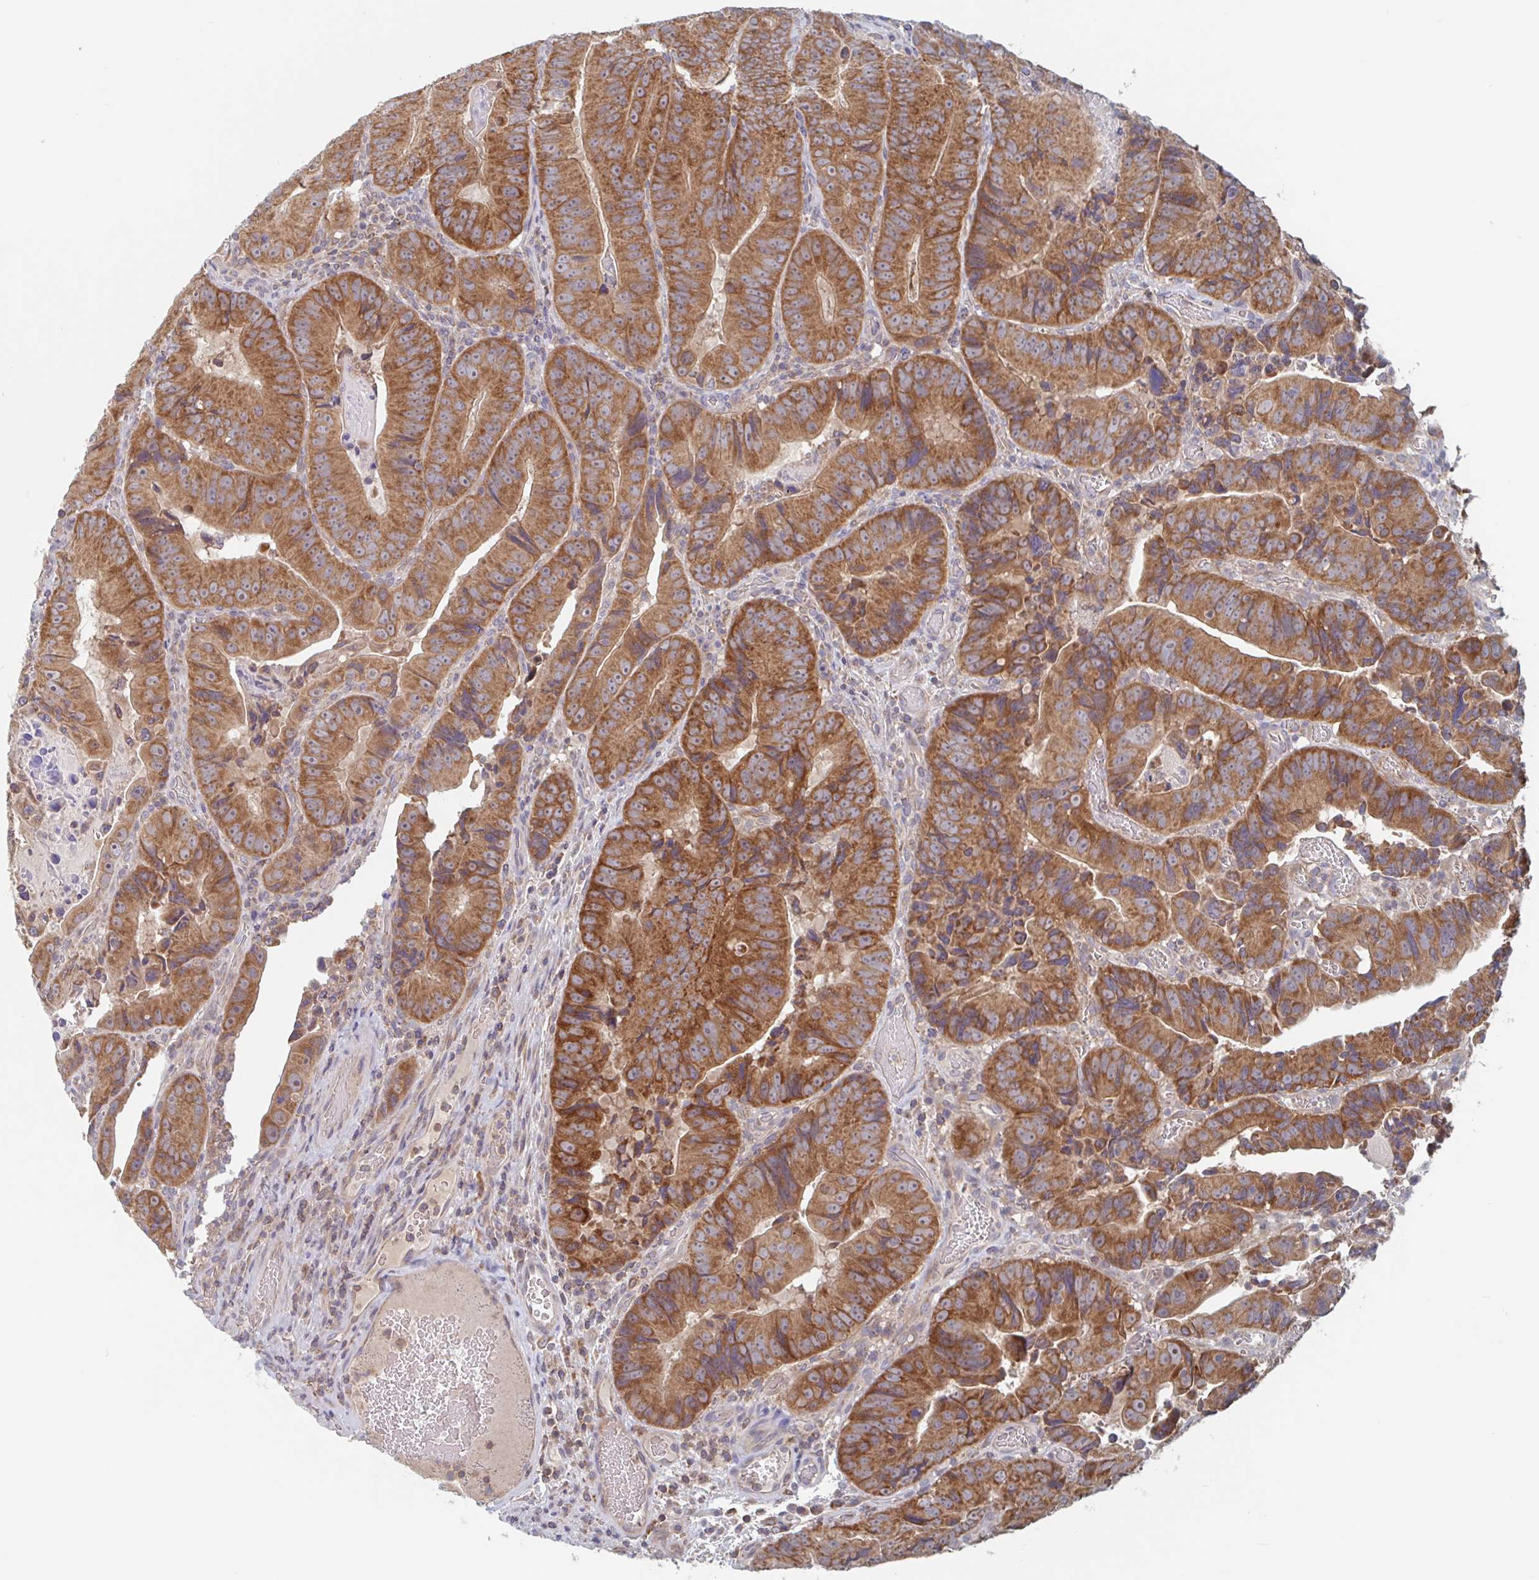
{"staining": {"intensity": "strong", "quantity": ">75%", "location": "cytoplasmic/membranous"}, "tissue": "colorectal cancer", "cell_type": "Tumor cells", "image_type": "cancer", "snomed": [{"axis": "morphology", "description": "Adenocarcinoma, NOS"}, {"axis": "topography", "description": "Colon"}], "caption": "A high amount of strong cytoplasmic/membranous positivity is identified in about >75% of tumor cells in adenocarcinoma (colorectal) tissue.", "gene": "SURF1", "patient": {"sex": "female", "age": 86}}